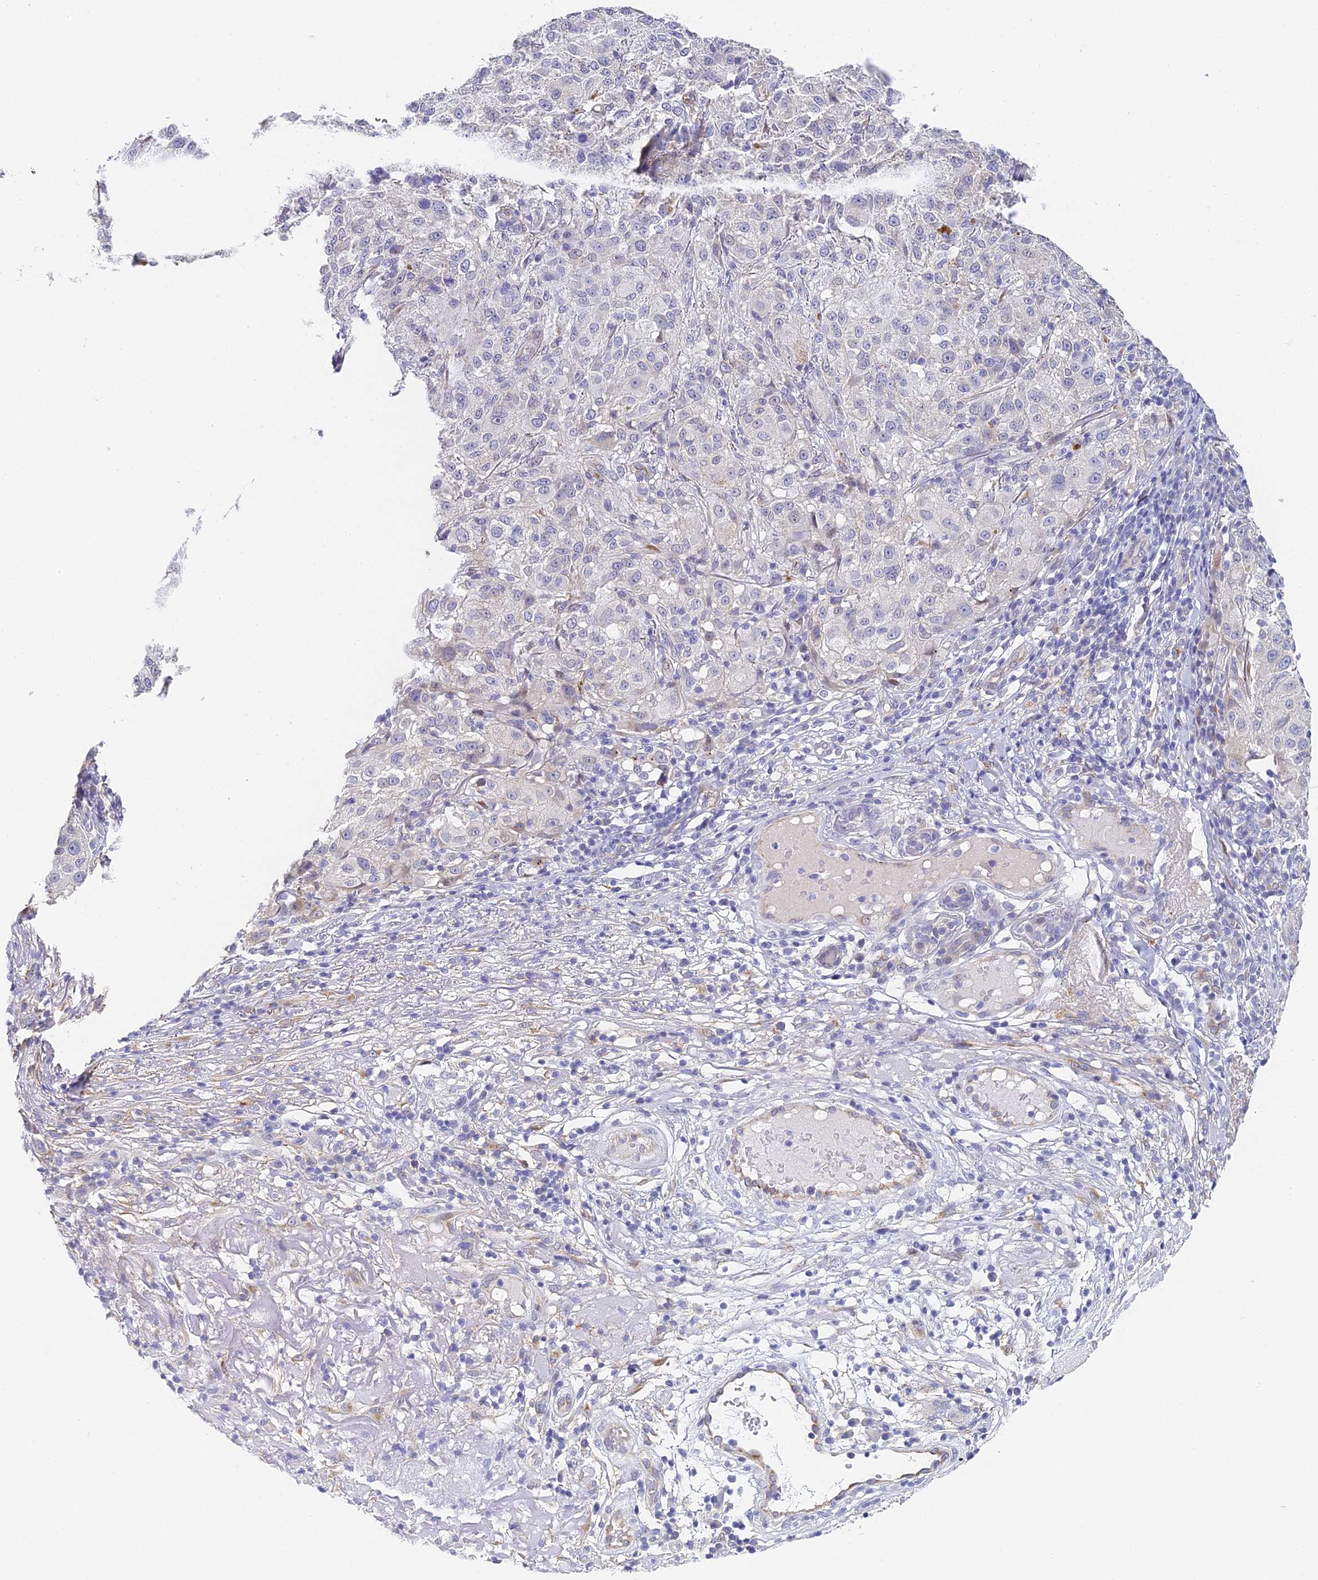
{"staining": {"intensity": "negative", "quantity": "none", "location": "none"}, "tissue": "melanoma", "cell_type": "Tumor cells", "image_type": "cancer", "snomed": [{"axis": "morphology", "description": "Necrosis, NOS"}, {"axis": "morphology", "description": "Malignant melanoma, NOS"}, {"axis": "topography", "description": "Skin"}], "caption": "Immunohistochemistry (IHC) micrograph of malignant melanoma stained for a protein (brown), which reveals no staining in tumor cells.", "gene": "GJA1", "patient": {"sex": "female", "age": 87}}